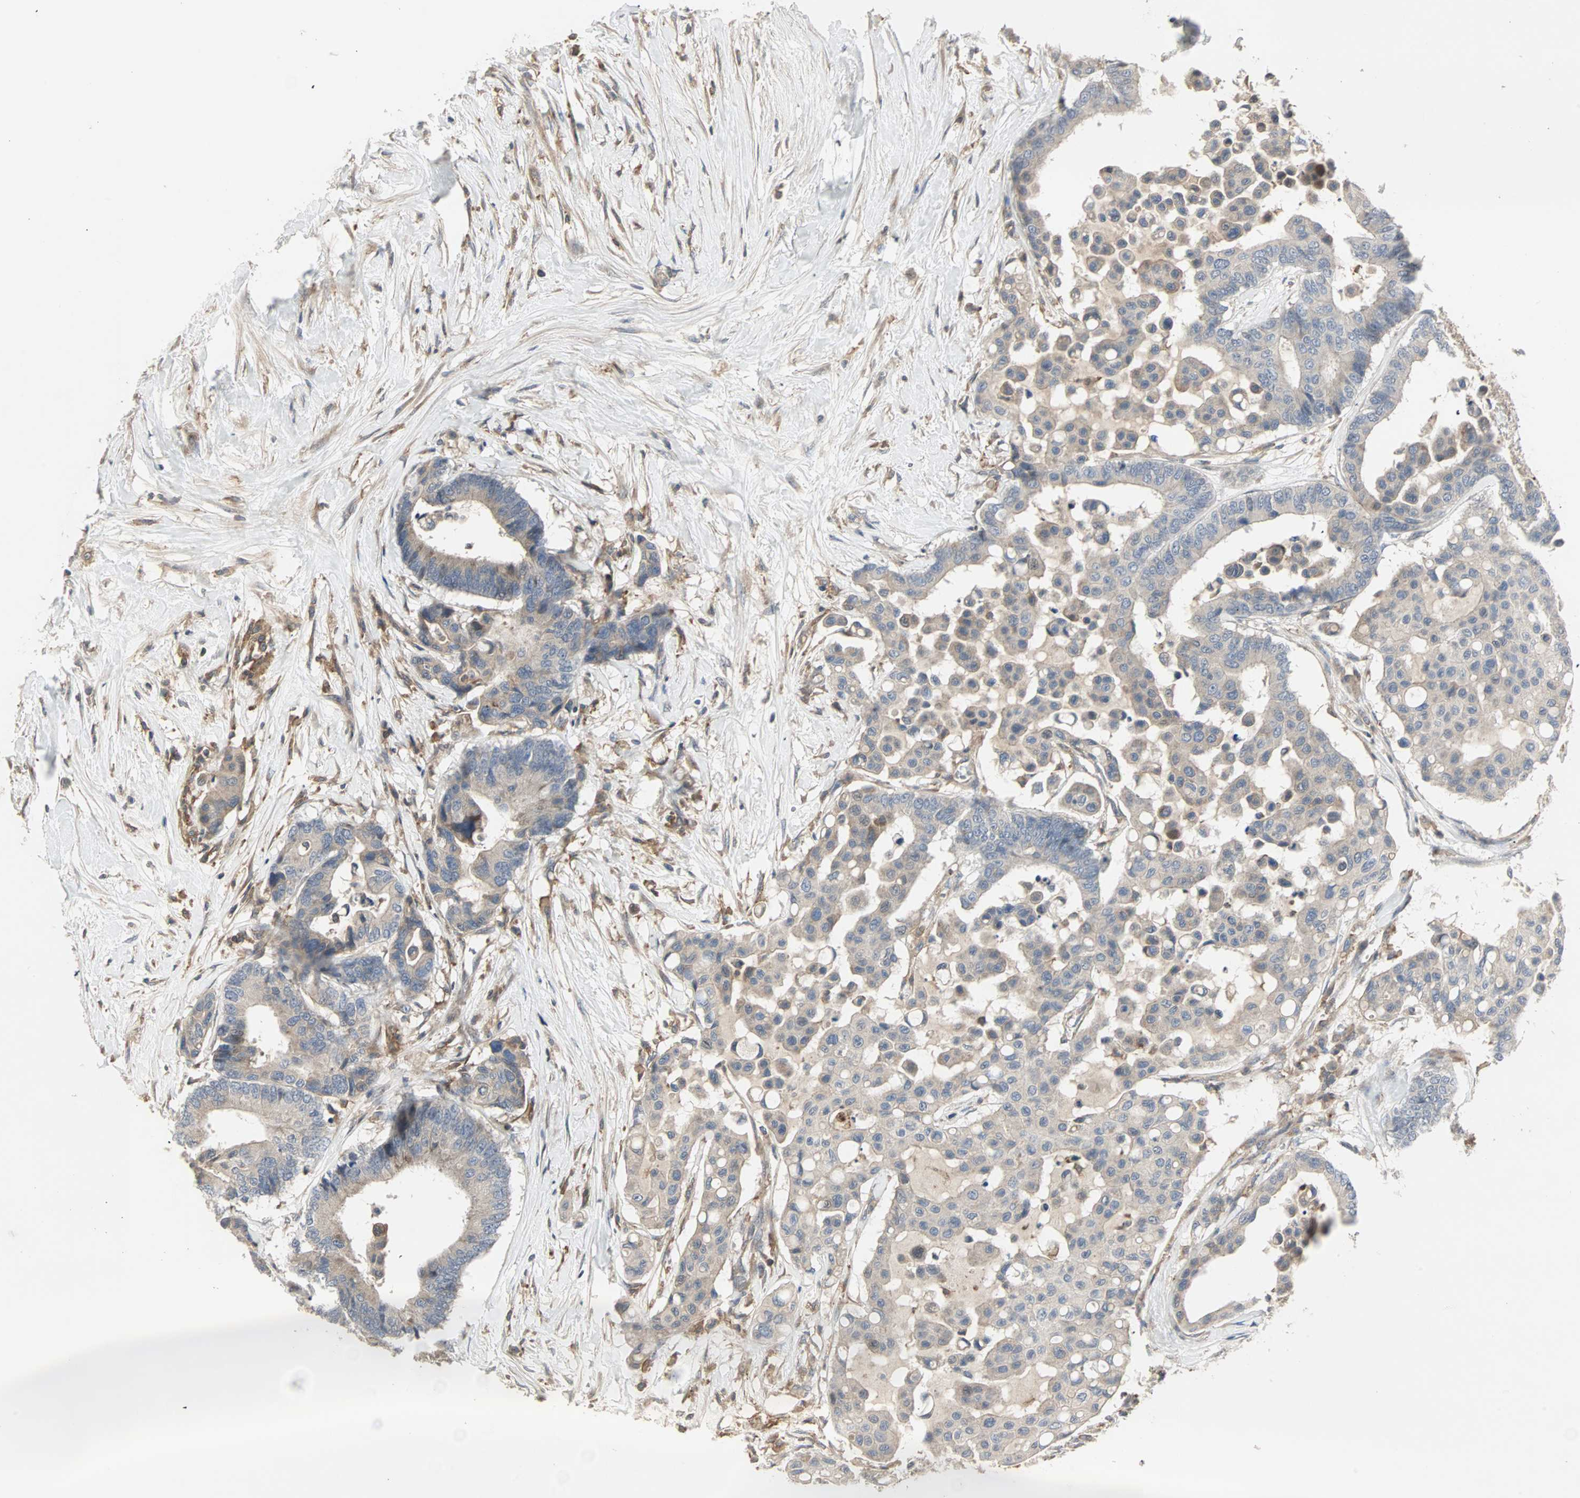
{"staining": {"intensity": "weak", "quantity": ">75%", "location": "cytoplasmic/membranous"}, "tissue": "colorectal cancer", "cell_type": "Tumor cells", "image_type": "cancer", "snomed": [{"axis": "morphology", "description": "Normal tissue, NOS"}, {"axis": "morphology", "description": "Adenocarcinoma, NOS"}, {"axis": "topography", "description": "Colon"}], "caption": "Immunohistochemistry photomicrograph of neoplastic tissue: adenocarcinoma (colorectal) stained using immunohistochemistry reveals low levels of weak protein expression localized specifically in the cytoplasmic/membranous of tumor cells, appearing as a cytoplasmic/membranous brown color.", "gene": "GNAI2", "patient": {"sex": "male", "age": 82}}